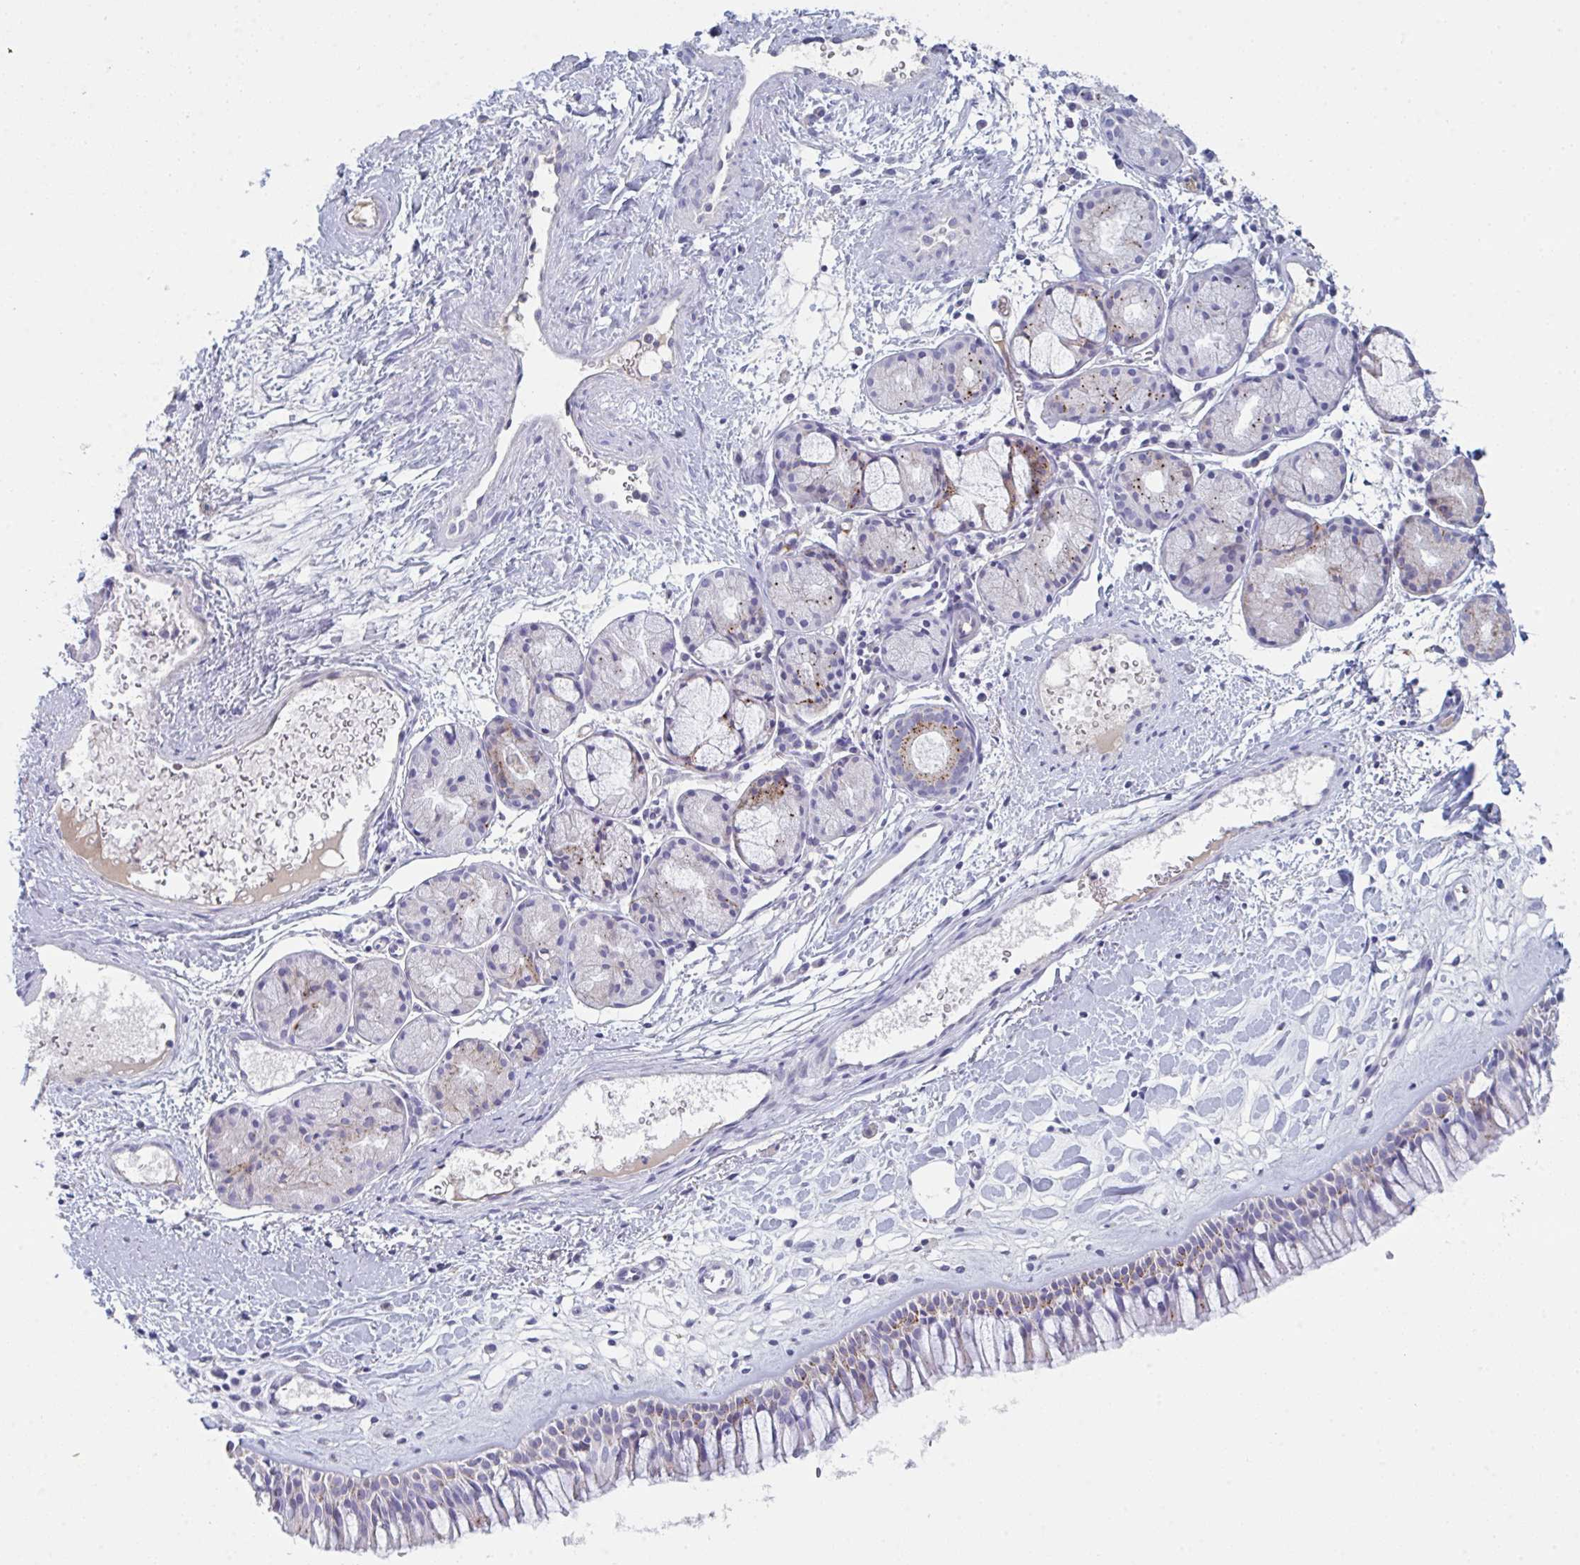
{"staining": {"intensity": "negative", "quantity": "none", "location": "none"}, "tissue": "nasopharynx", "cell_type": "Respiratory epithelial cells", "image_type": "normal", "snomed": [{"axis": "morphology", "description": "Normal tissue, NOS"}, {"axis": "topography", "description": "Nasopharynx"}], "caption": "Nasopharynx stained for a protein using IHC exhibits no positivity respiratory epithelial cells.", "gene": "HGFAC", "patient": {"sex": "male", "age": 65}}